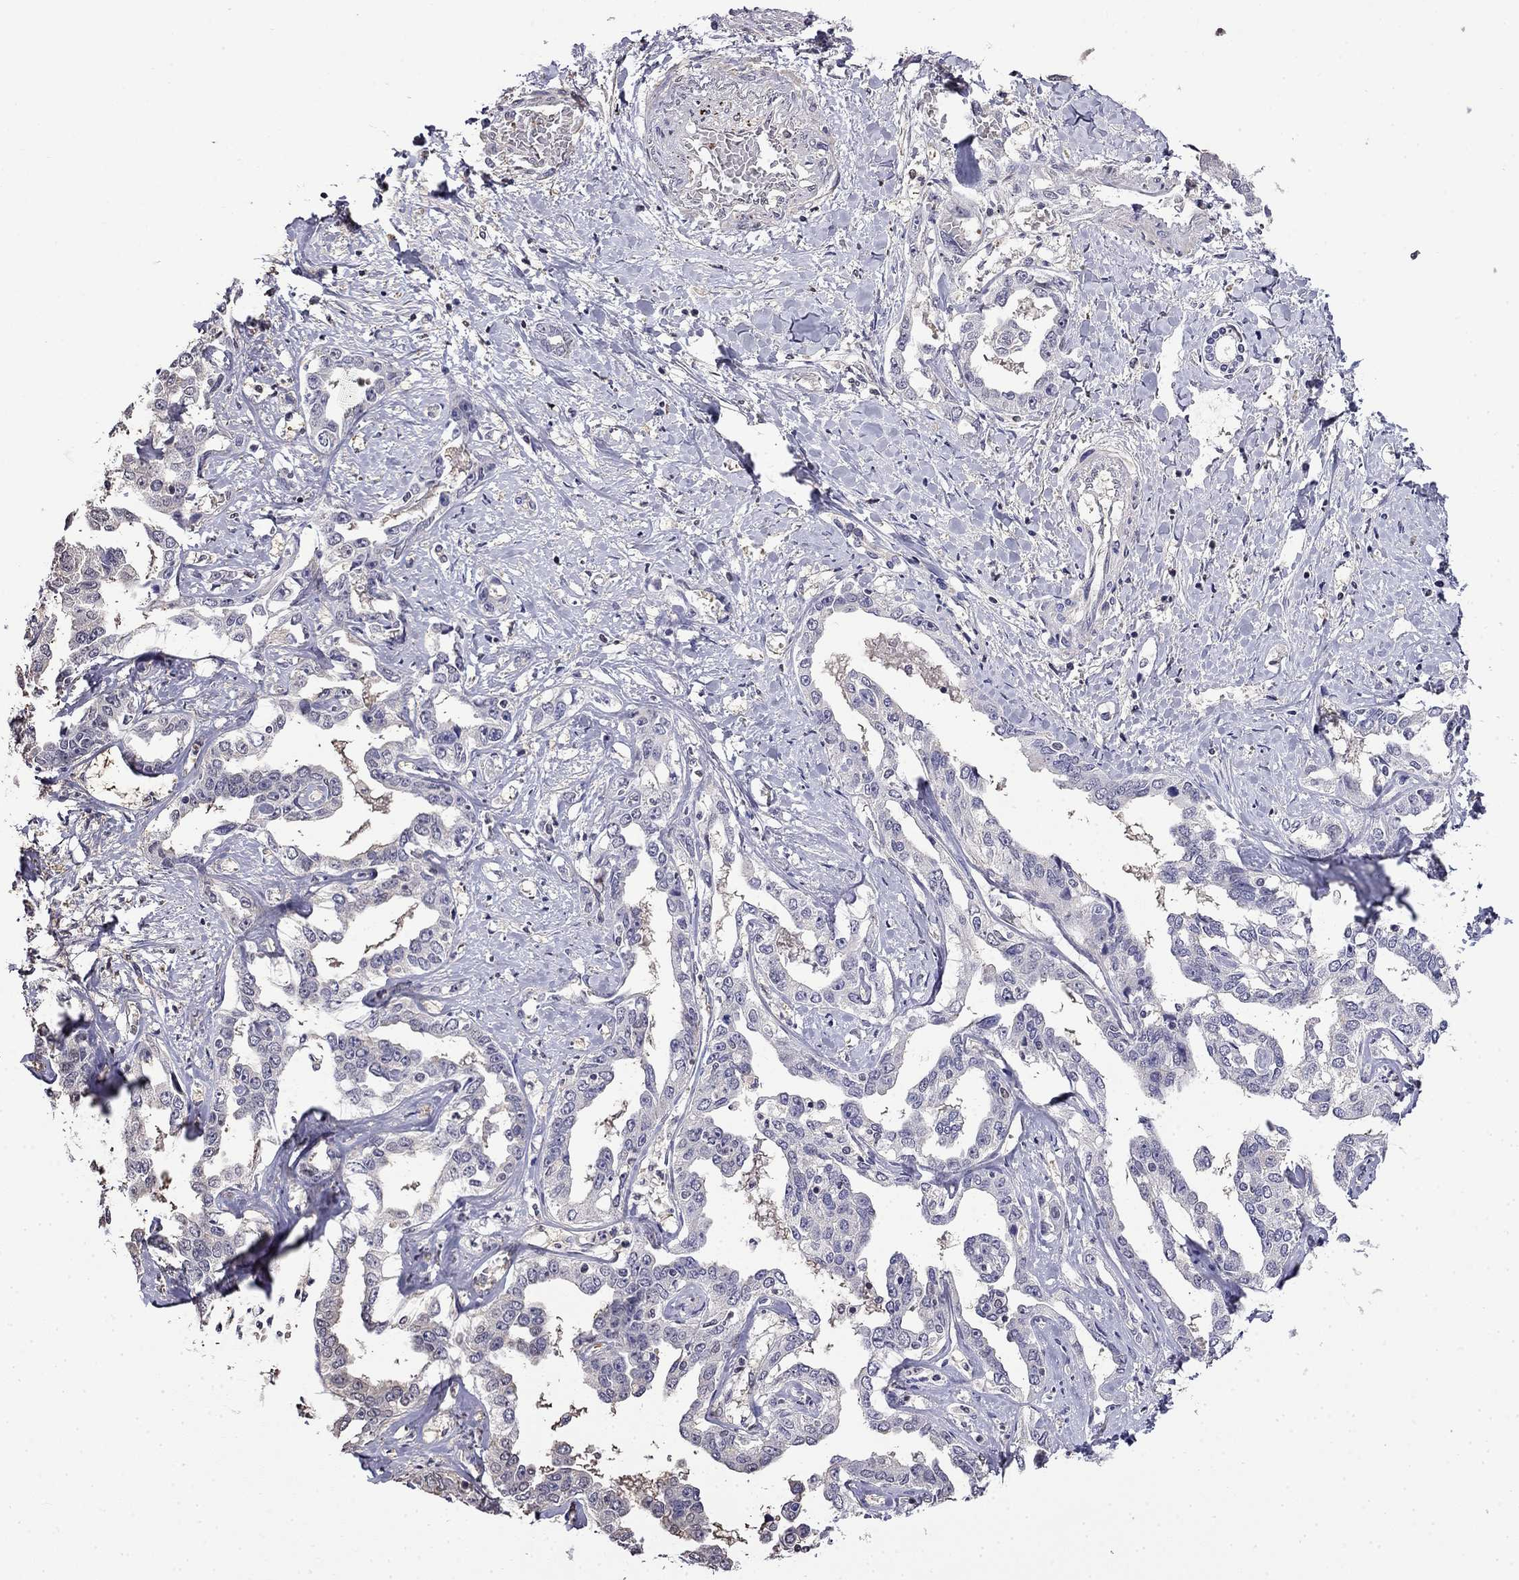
{"staining": {"intensity": "negative", "quantity": "none", "location": "none"}, "tissue": "liver cancer", "cell_type": "Tumor cells", "image_type": "cancer", "snomed": [{"axis": "morphology", "description": "Cholangiocarcinoma"}, {"axis": "topography", "description": "Liver"}], "caption": "There is no significant expression in tumor cells of liver cancer. (DAB immunohistochemistry visualized using brightfield microscopy, high magnification).", "gene": "GUCA1B", "patient": {"sex": "male", "age": 59}}